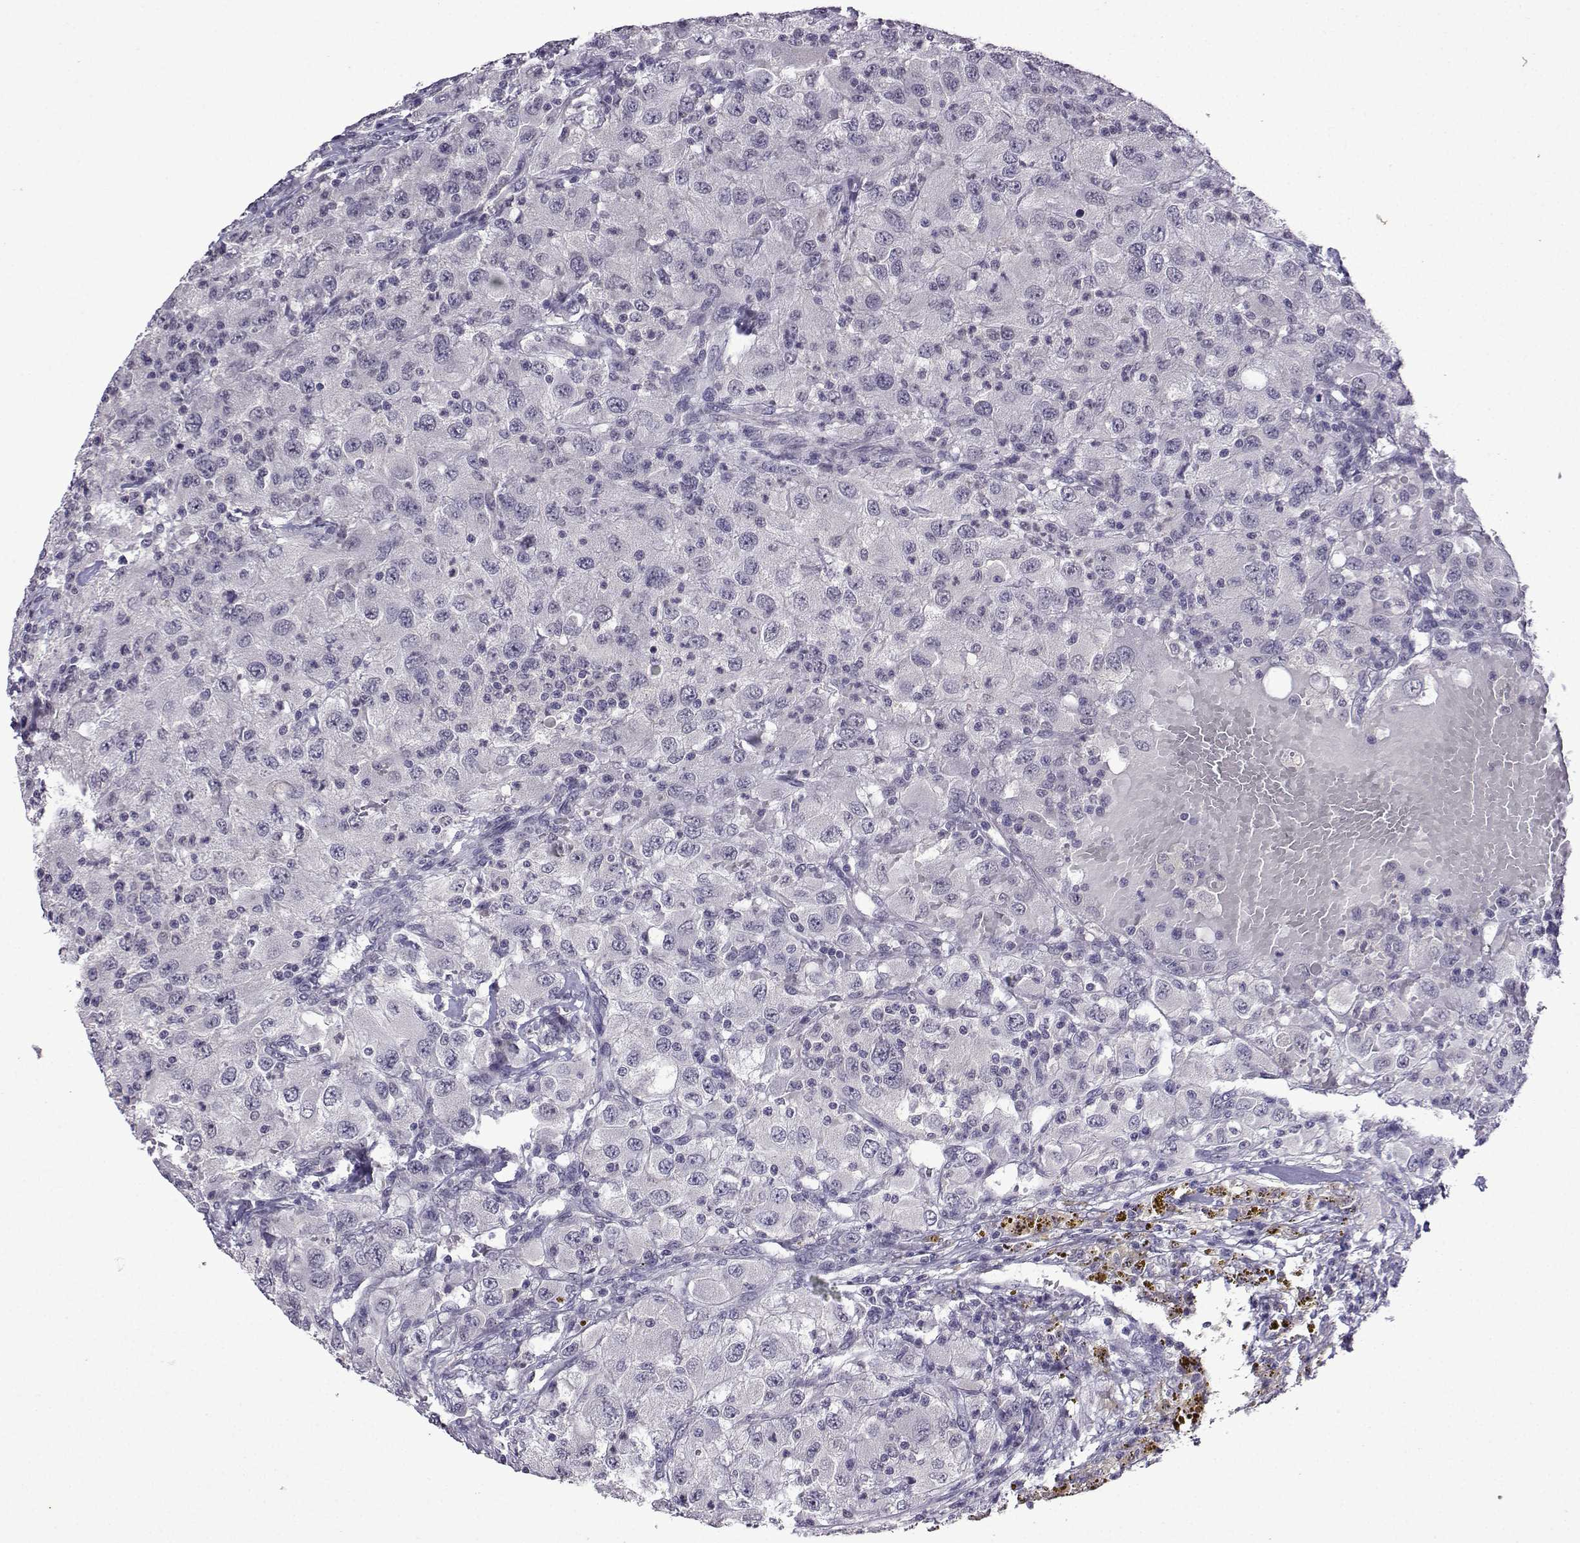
{"staining": {"intensity": "negative", "quantity": "none", "location": "none"}, "tissue": "renal cancer", "cell_type": "Tumor cells", "image_type": "cancer", "snomed": [{"axis": "morphology", "description": "Adenocarcinoma, NOS"}, {"axis": "topography", "description": "Kidney"}], "caption": "High power microscopy histopathology image of an immunohistochemistry (IHC) image of adenocarcinoma (renal), revealing no significant staining in tumor cells. Brightfield microscopy of immunohistochemistry stained with DAB (3,3'-diaminobenzidine) (brown) and hematoxylin (blue), captured at high magnification.", "gene": "CCL28", "patient": {"sex": "female", "age": 67}}